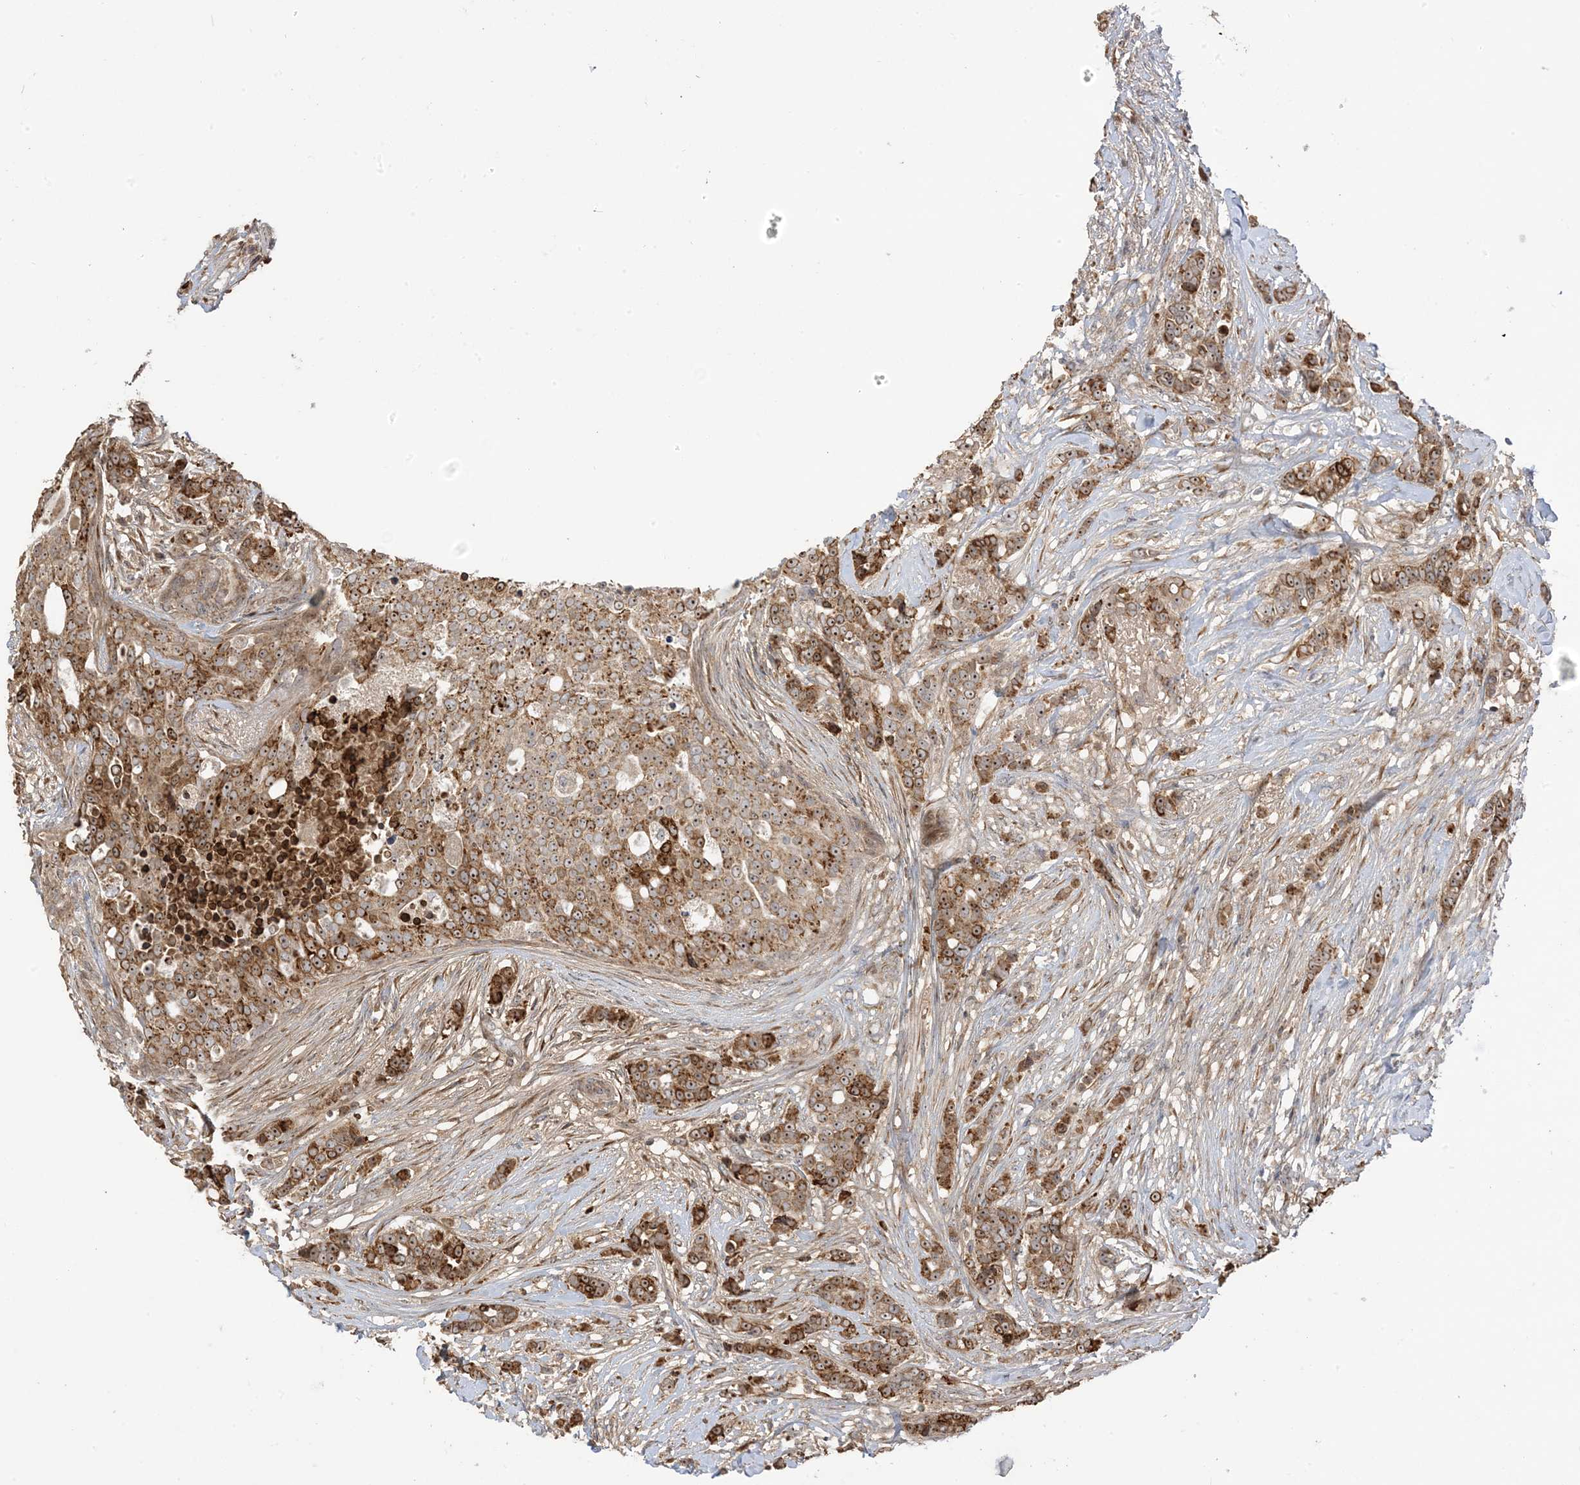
{"staining": {"intensity": "strong", "quantity": ">75%", "location": "cytoplasmic/membranous,nuclear"}, "tissue": "breast cancer", "cell_type": "Tumor cells", "image_type": "cancer", "snomed": [{"axis": "morphology", "description": "Lobular carcinoma"}, {"axis": "topography", "description": "Breast"}], "caption": "Protein analysis of breast cancer (lobular carcinoma) tissue displays strong cytoplasmic/membranous and nuclear staining in approximately >75% of tumor cells.", "gene": "ECM2", "patient": {"sex": "female", "age": 51}}